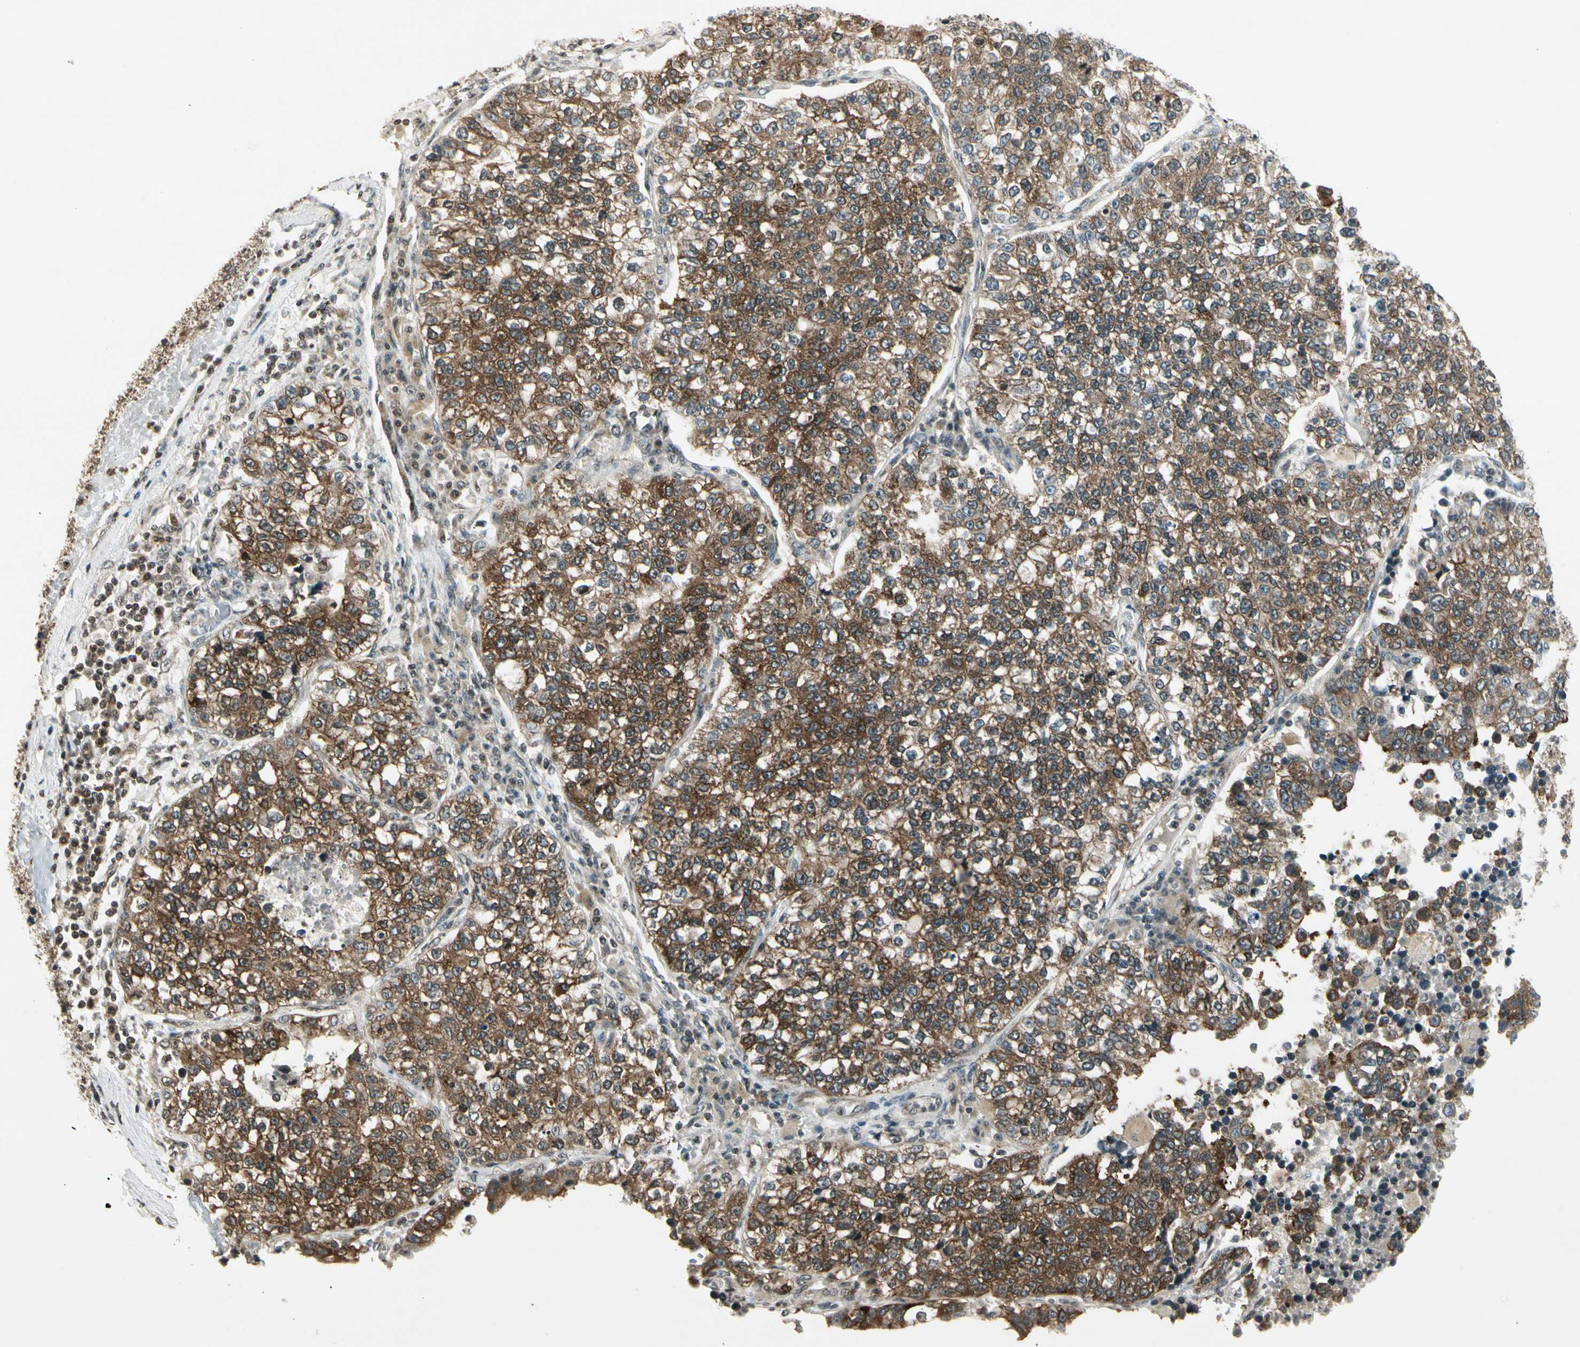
{"staining": {"intensity": "moderate", "quantity": "25%-75%", "location": "cytoplasmic/membranous"}, "tissue": "lung cancer", "cell_type": "Tumor cells", "image_type": "cancer", "snomed": [{"axis": "morphology", "description": "Adenocarcinoma, NOS"}, {"axis": "topography", "description": "Lung"}], "caption": "Immunohistochemical staining of human lung cancer (adenocarcinoma) shows medium levels of moderate cytoplasmic/membranous expression in about 25%-75% of tumor cells.", "gene": "SMN2", "patient": {"sex": "male", "age": 49}}